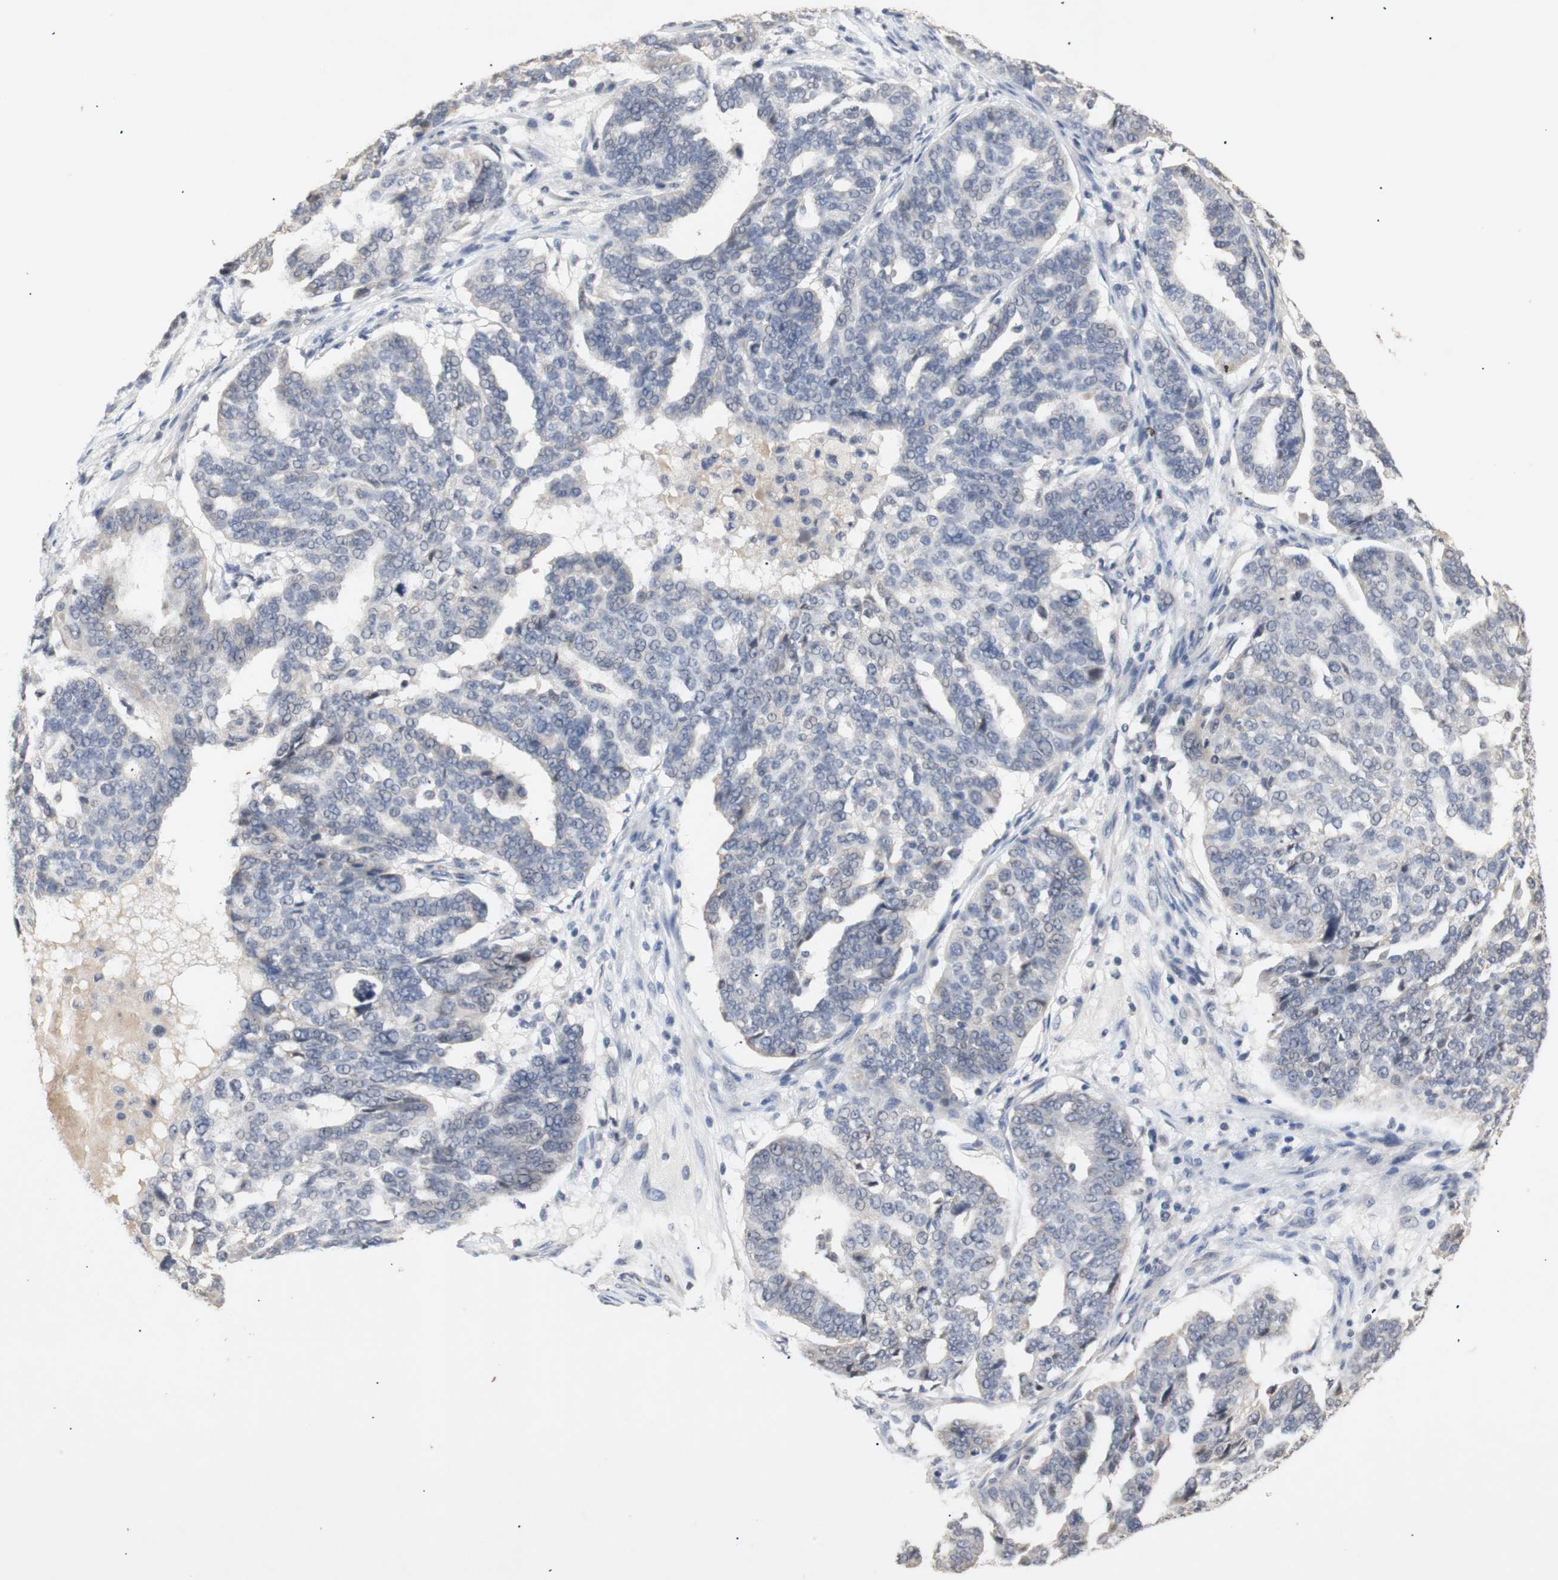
{"staining": {"intensity": "negative", "quantity": "none", "location": "none"}, "tissue": "ovarian cancer", "cell_type": "Tumor cells", "image_type": "cancer", "snomed": [{"axis": "morphology", "description": "Cystadenocarcinoma, serous, NOS"}, {"axis": "topography", "description": "Ovary"}], "caption": "Human serous cystadenocarcinoma (ovarian) stained for a protein using IHC shows no staining in tumor cells.", "gene": "FOSB", "patient": {"sex": "female", "age": 59}}